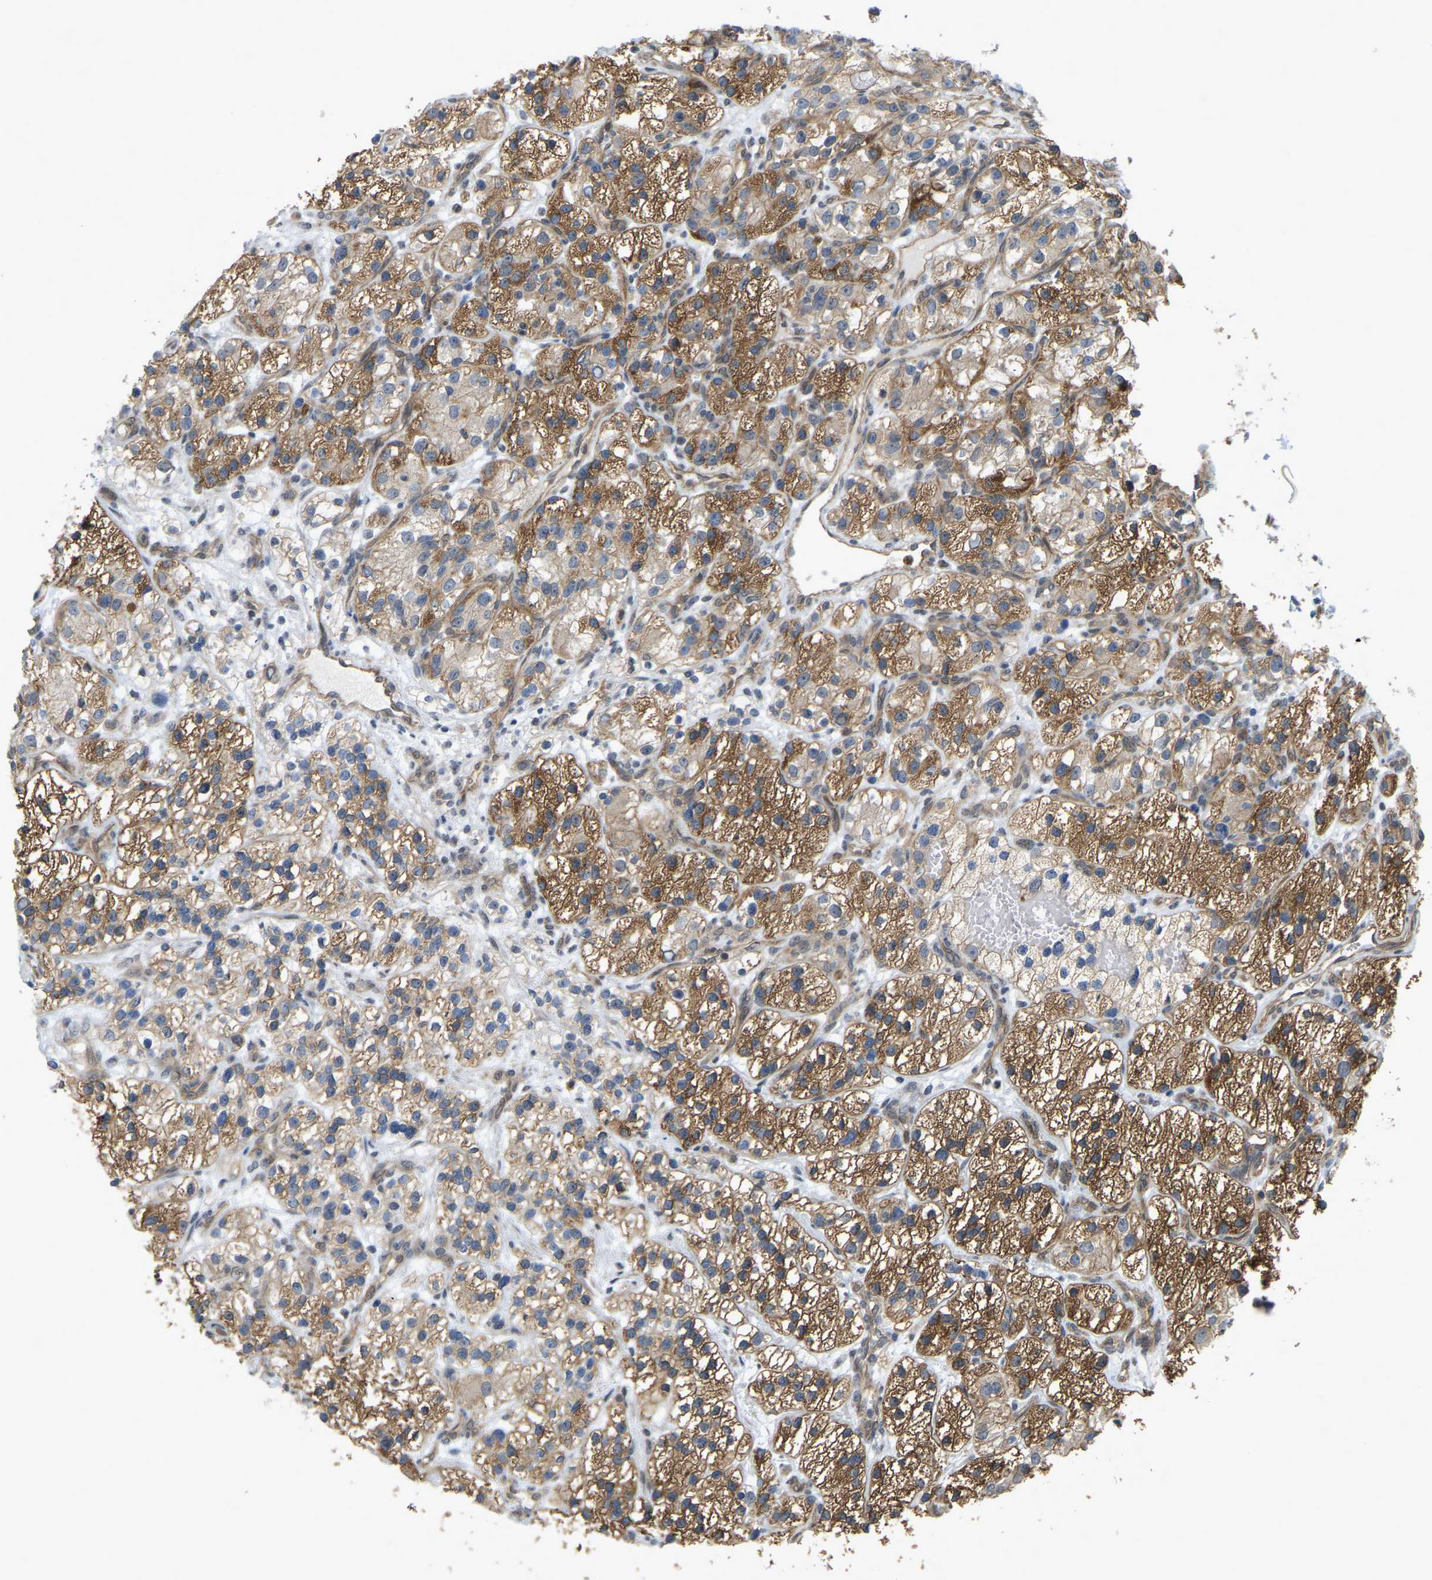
{"staining": {"intensity": "moderate", "quantity": ">75%", "location": "cytoplasmic/membranous"}, "tissue": "renal cancer", "cell_type": "Tumor cells", "image_type": "cancer", "snomed": [{"axis": "morphology", "description": "Adenocarcinoma, NOS"}, {"axis": "topography", "description": "Kidney"}], "caption": "Immunohistochemical staining of adenocarcinoma (renal) reveals moderate cytoplasmic/membranous protein positivity in about >75% of tumor cells.", "gene": "SERPINB5", "patient": {"sex": "female", "age": 57}}